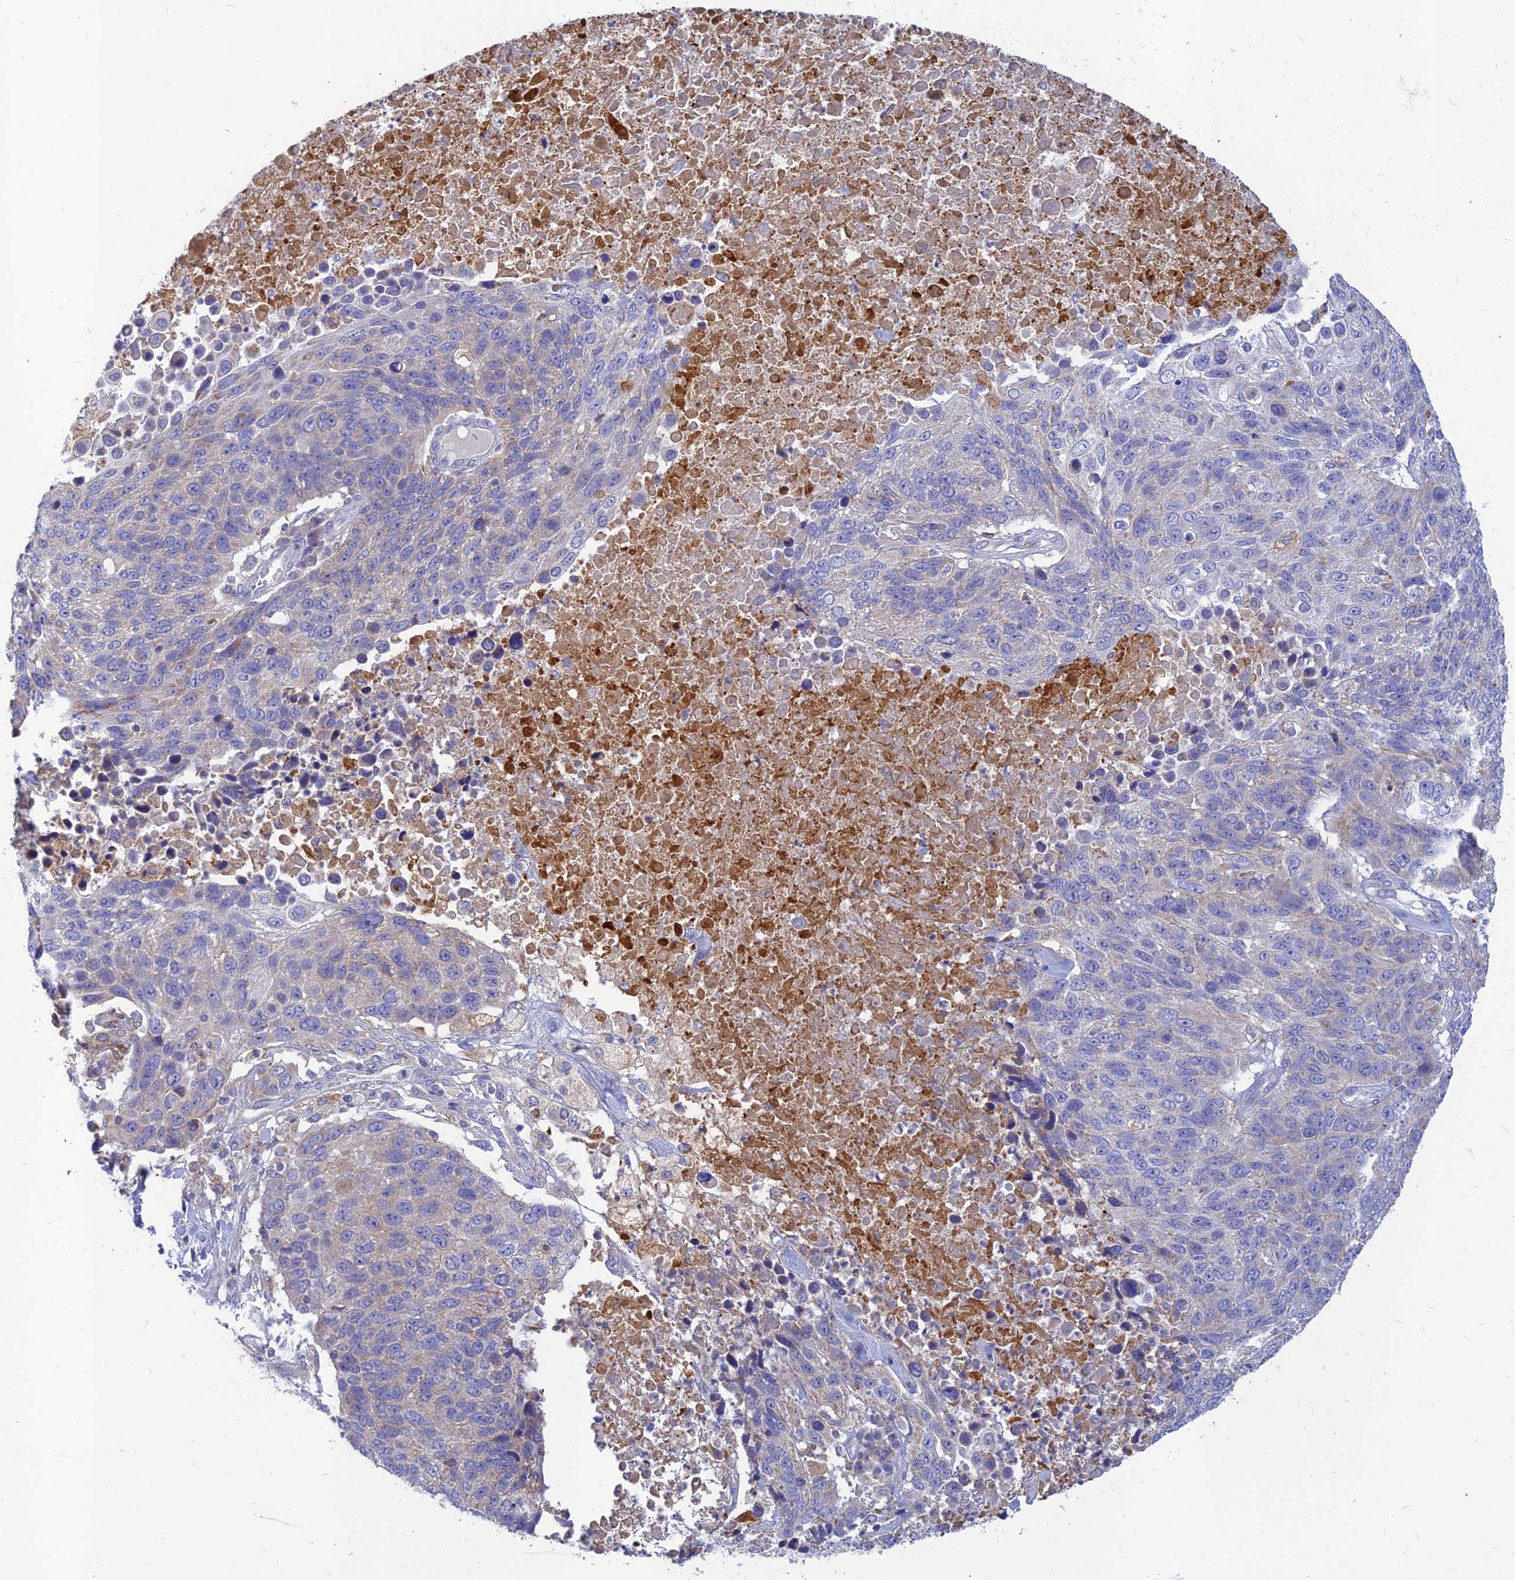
{"staining": {"intensity": "weak", "quantity": "<25%", "location": "cytoplasmic/membranous"}, "tissue": "lung cancer", "cell_type": "Tumor cells", "image_type": "cancer", "snomed": [{"axis": "morphology", "description": "Normal tissue, NOS"}, {"axis": "morphology", "description": "Squamous cell carcinoma, NOS"}, {"axis": "topography", "description": "Lymph node"}, {"axis": "topography", "description": "Lung"}], "caption": "Photomicrograph shows no significant protein staining in tumor cells of lung cancer.", "gene": "CACNA1B", "patient": {"sex": "male", "age": 66}}